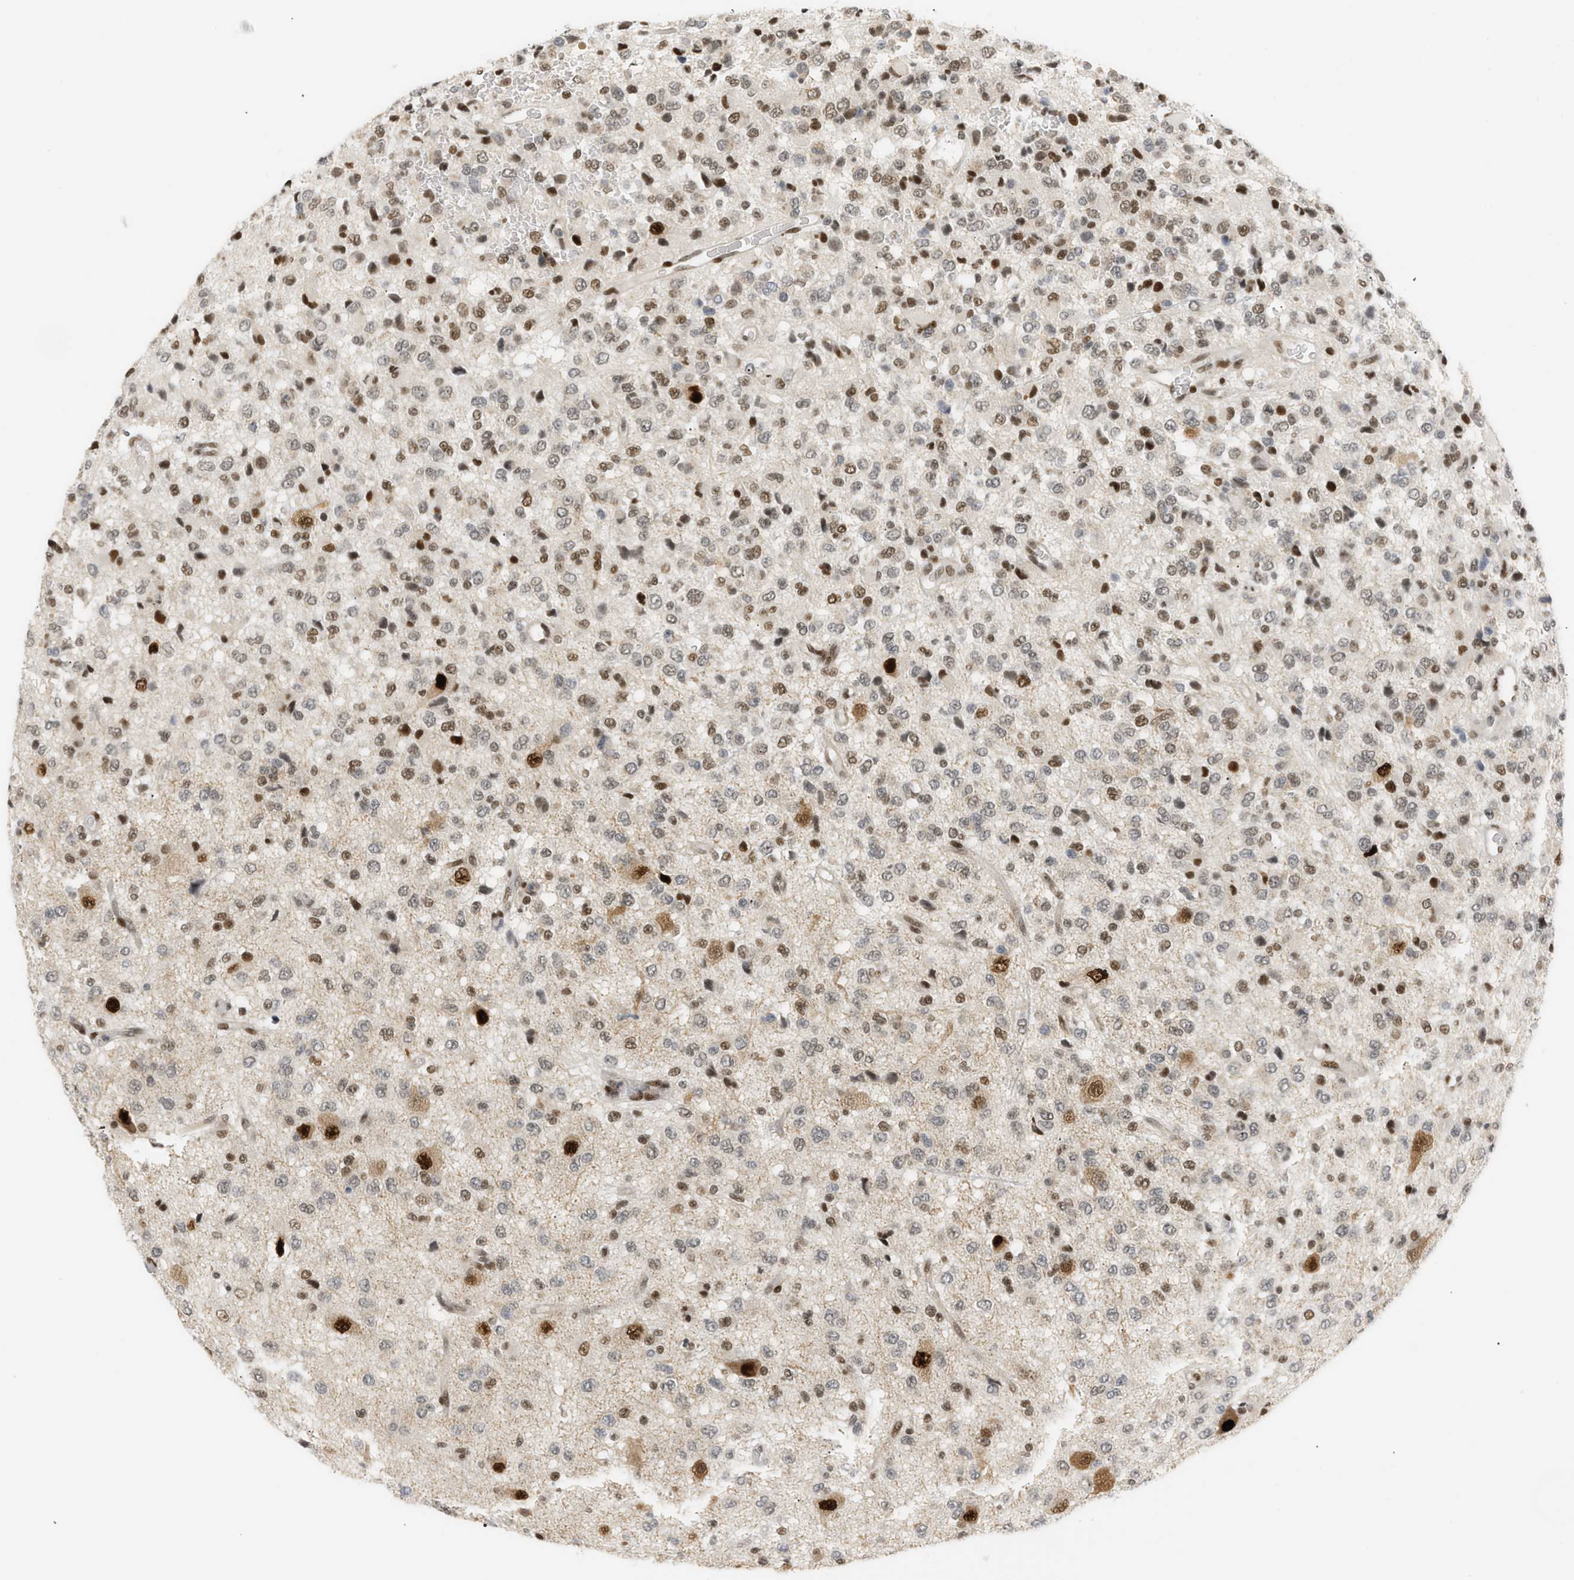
{"staining": {"intensity": "moderate", "quantity": ">75%", "location": "nuclear"}, "tissue": "glioma", "cell_type": "Tumor cells", "image_type": "cancer", "snomed": [{"axis": "morphology", "description": "Glioma, malignant, High grade"}, {"axis": "topography", "description": "pancreas cauda"}], "caption": "Brown immunohistochemical staining in human glioma demonstrates moderate nuclear expression in about >75% of tumor cells.", "gene": "SSBP2", "patient": {"sex": "male", "age": 60}}